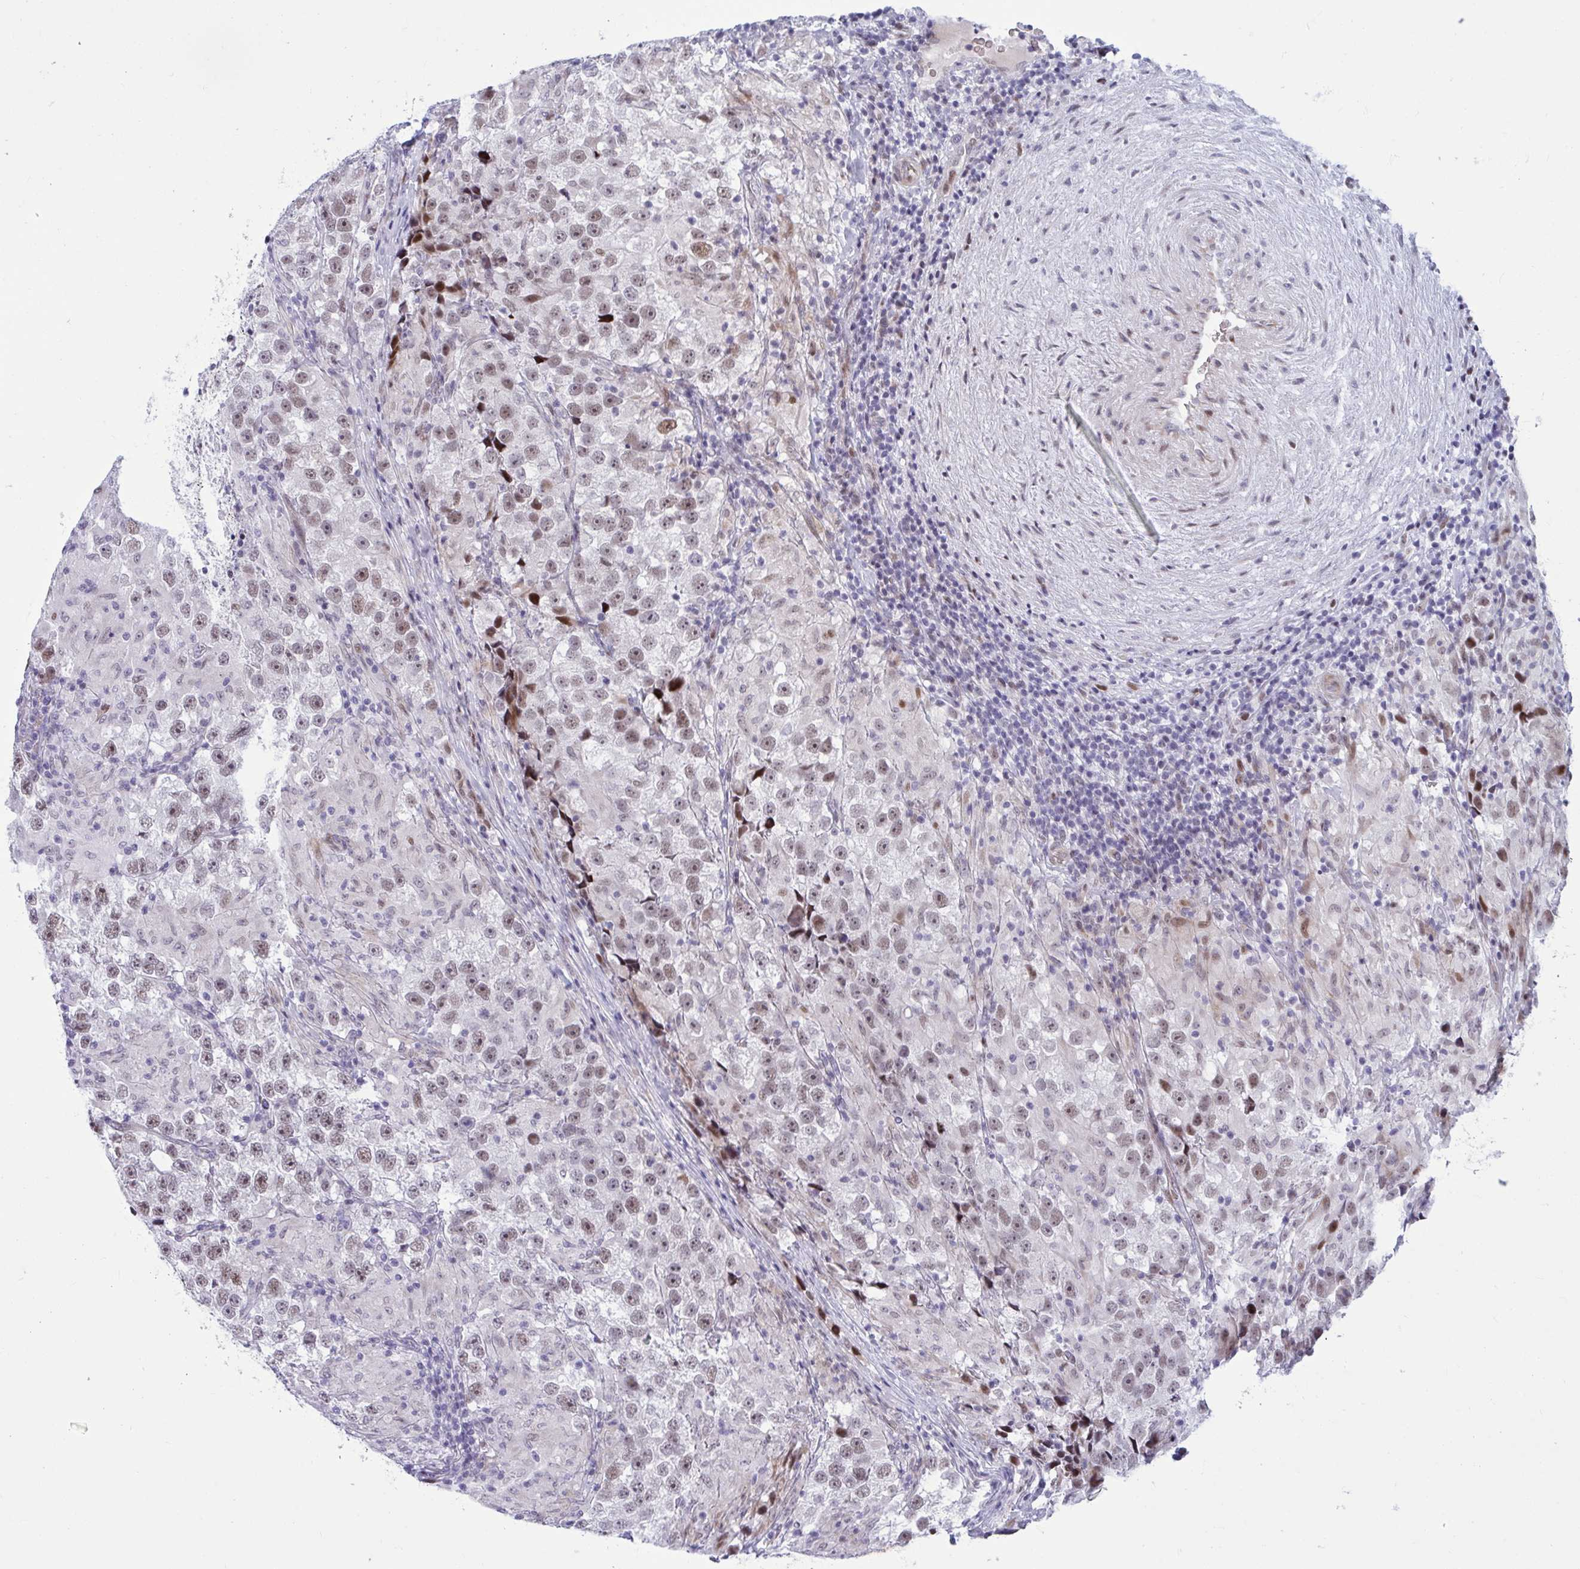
{"staining": {"intensity": "moderate", "quantity": ">75%", "location": "nuclear"}, "tissue": "testis cancer", "cell_type": "Tumor cells", "image_type": "cancer", "snomed": [{"axis": "morphology", "description": "Seminoma, NOS"}, {"axis": "topography", "description": "Testis"}], "caption": "Immunohistochemical staining of human testis cancer (seminoma) shows medium levels of moderate nuclear positivity in about >75% of tumor cells.", "gene": "RBL1", "patient": {"sex": "male", "age": 46}}